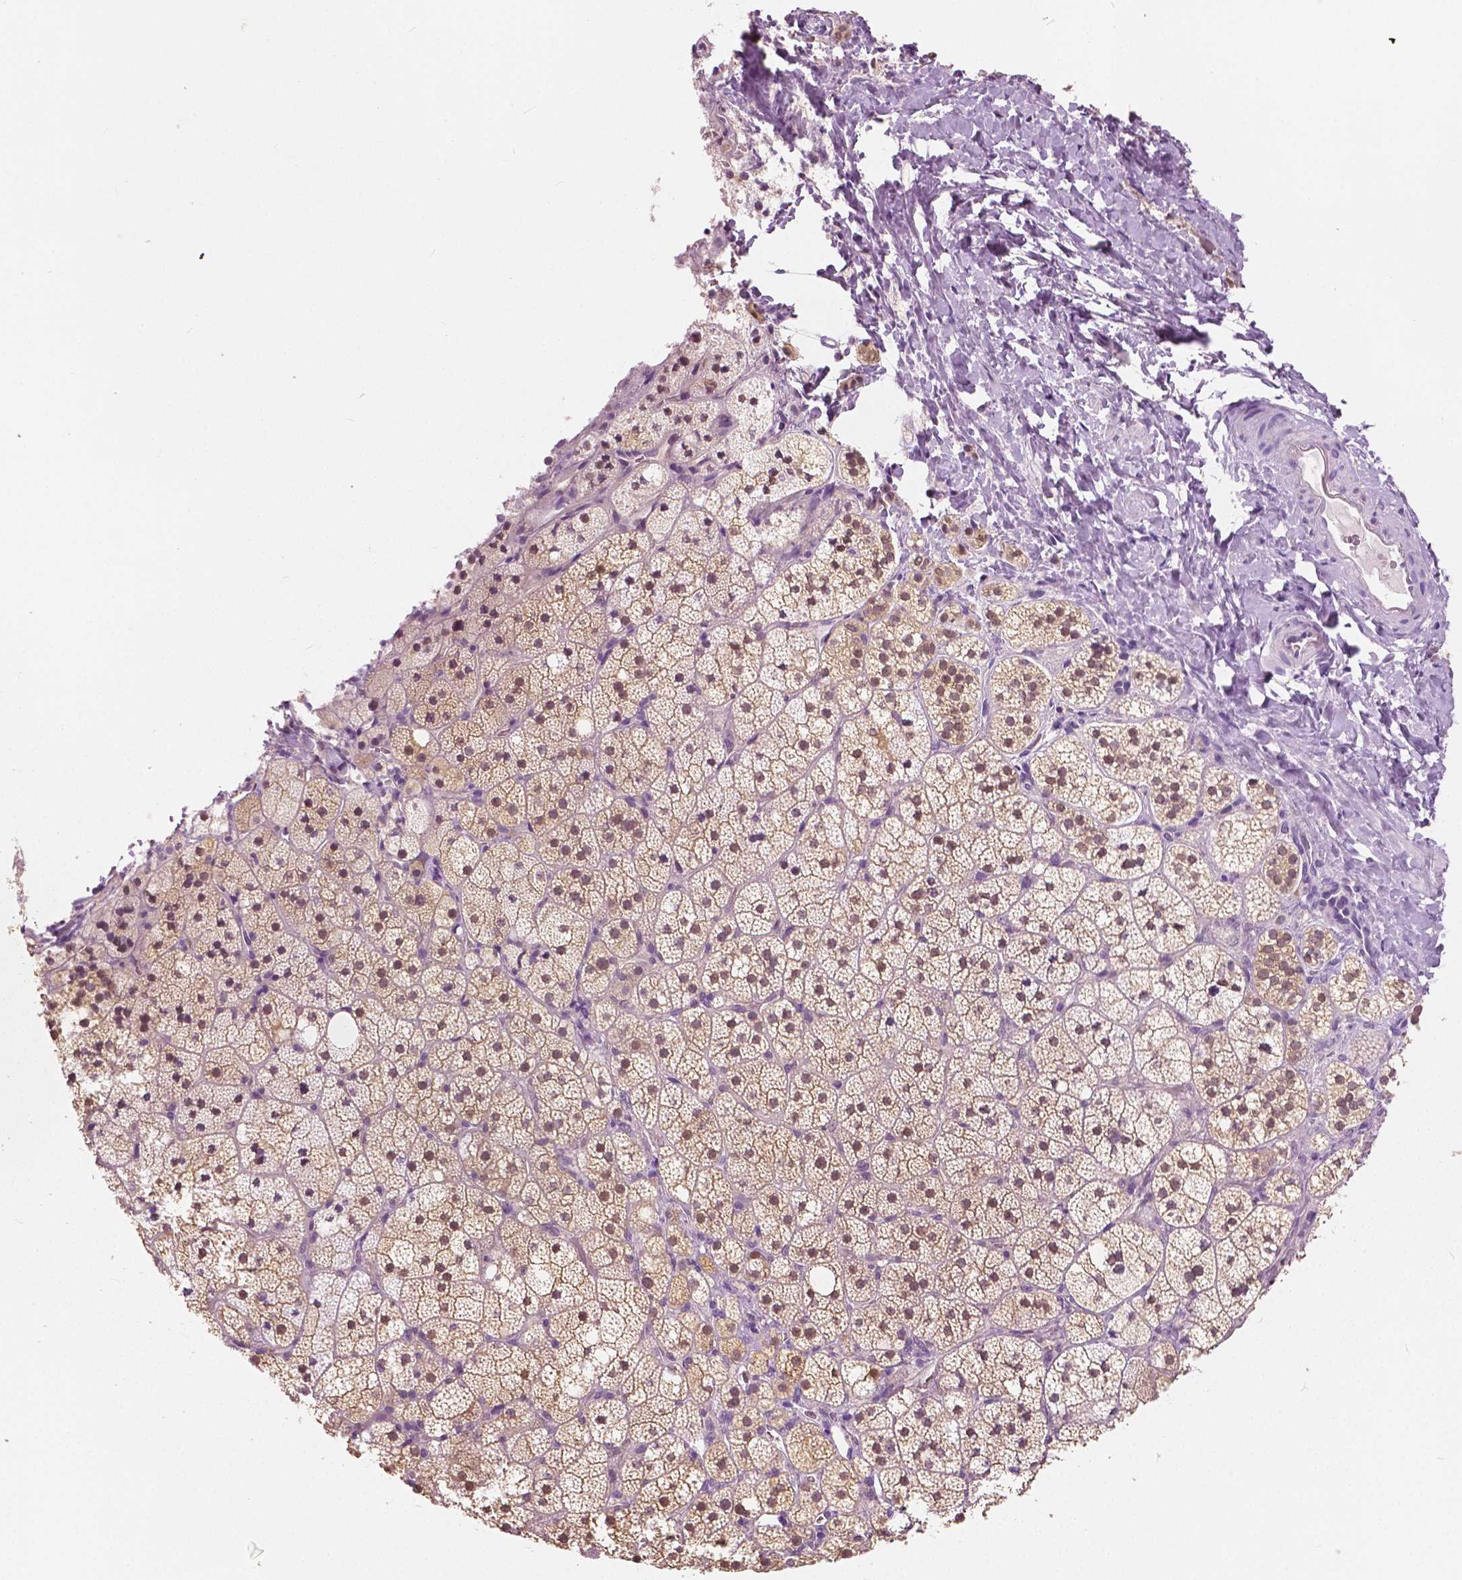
{"staining": {"intensity": "weak", "quantity": ">75%", "location": "cytoplasmic/membranous,nuclear"}, "tissue": "adrenal gland", "cell_type": "Glandular cells", "image_type": "normal", "snomed": [{"axis": "morphology", "description": "Normal tissue, NOS"}, {"axis": "topography", "description": "Adrenal gland"}], "caption": "DAB (3,3'-diaminobenzidine) immunohistochemical staining of benign human adrenal gland exhibits weak cytoplasmic/membranous,nuclear protein positivity in about >75% of glandular cells. (IHC, brightfield microscopy, high magnification).", "gene": "TKFC", "patient": {"sex": "male", "age": 53}}